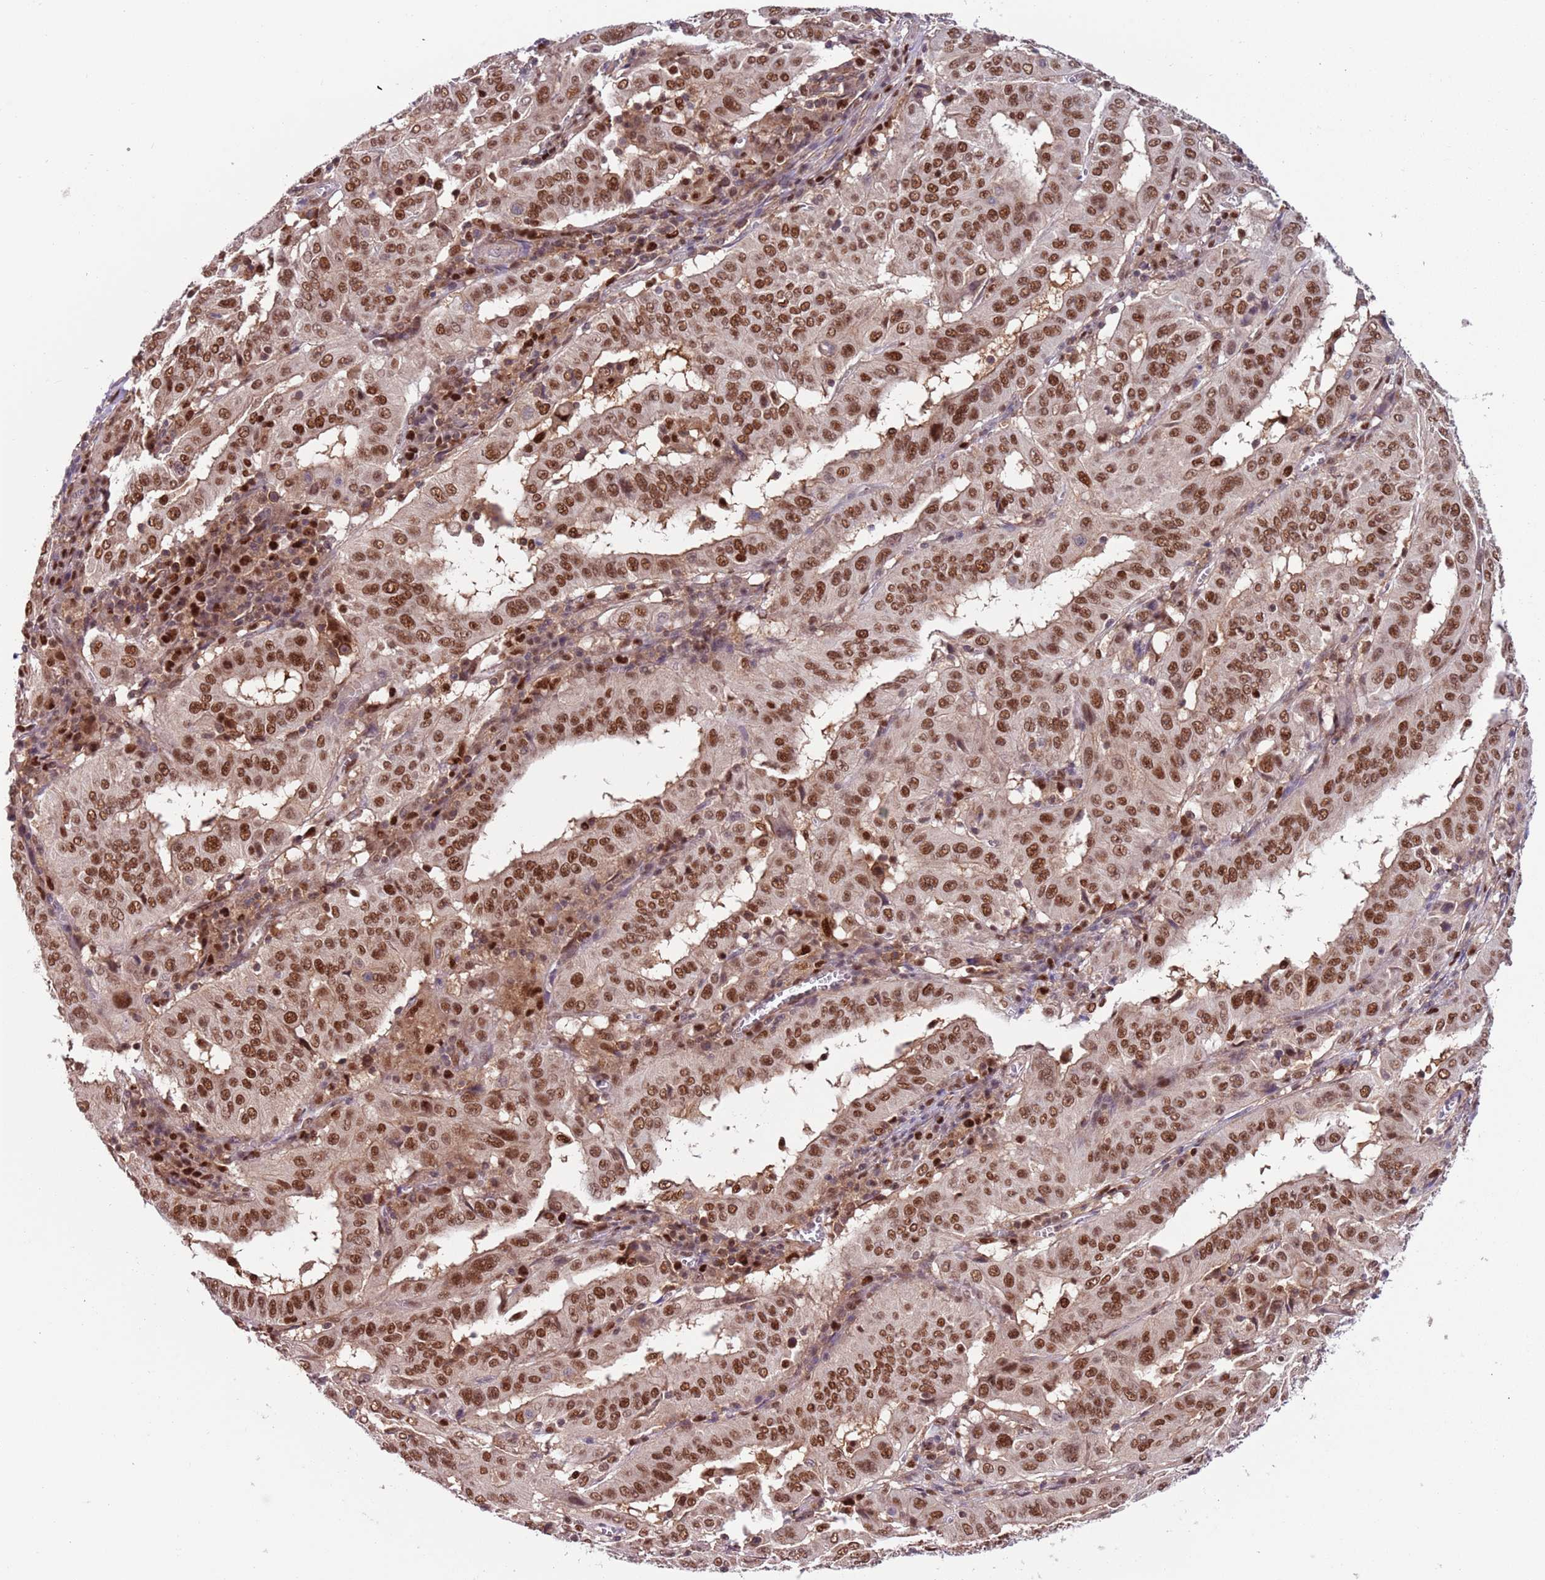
{"staining": {"intensity": "strong", "quantity": ">75%", "location": "nuclear"}, "tissue": "pancreatic cancer", "cell_type": "Tumor cells", "image_type": "cancer", "snomed": [{"axis": "morphology", "description": "Adenocarcinoma, NOS"}, {"axis": "topography", "description": "Pancreas"}], "caption": "Protein staining by immunohistochemistry (IHC) exhibits strong nuclear positivity in approximately >75% of tumor cells in pancreatic cancer. Using DAB (3,3'-diaminobenzidine) (brown) and hematoxylin (blue) stains, captured at high magnification using brightfield microscopy.", "gene": "RMND5B", "patient": {"sex": "male", "age": 63}}